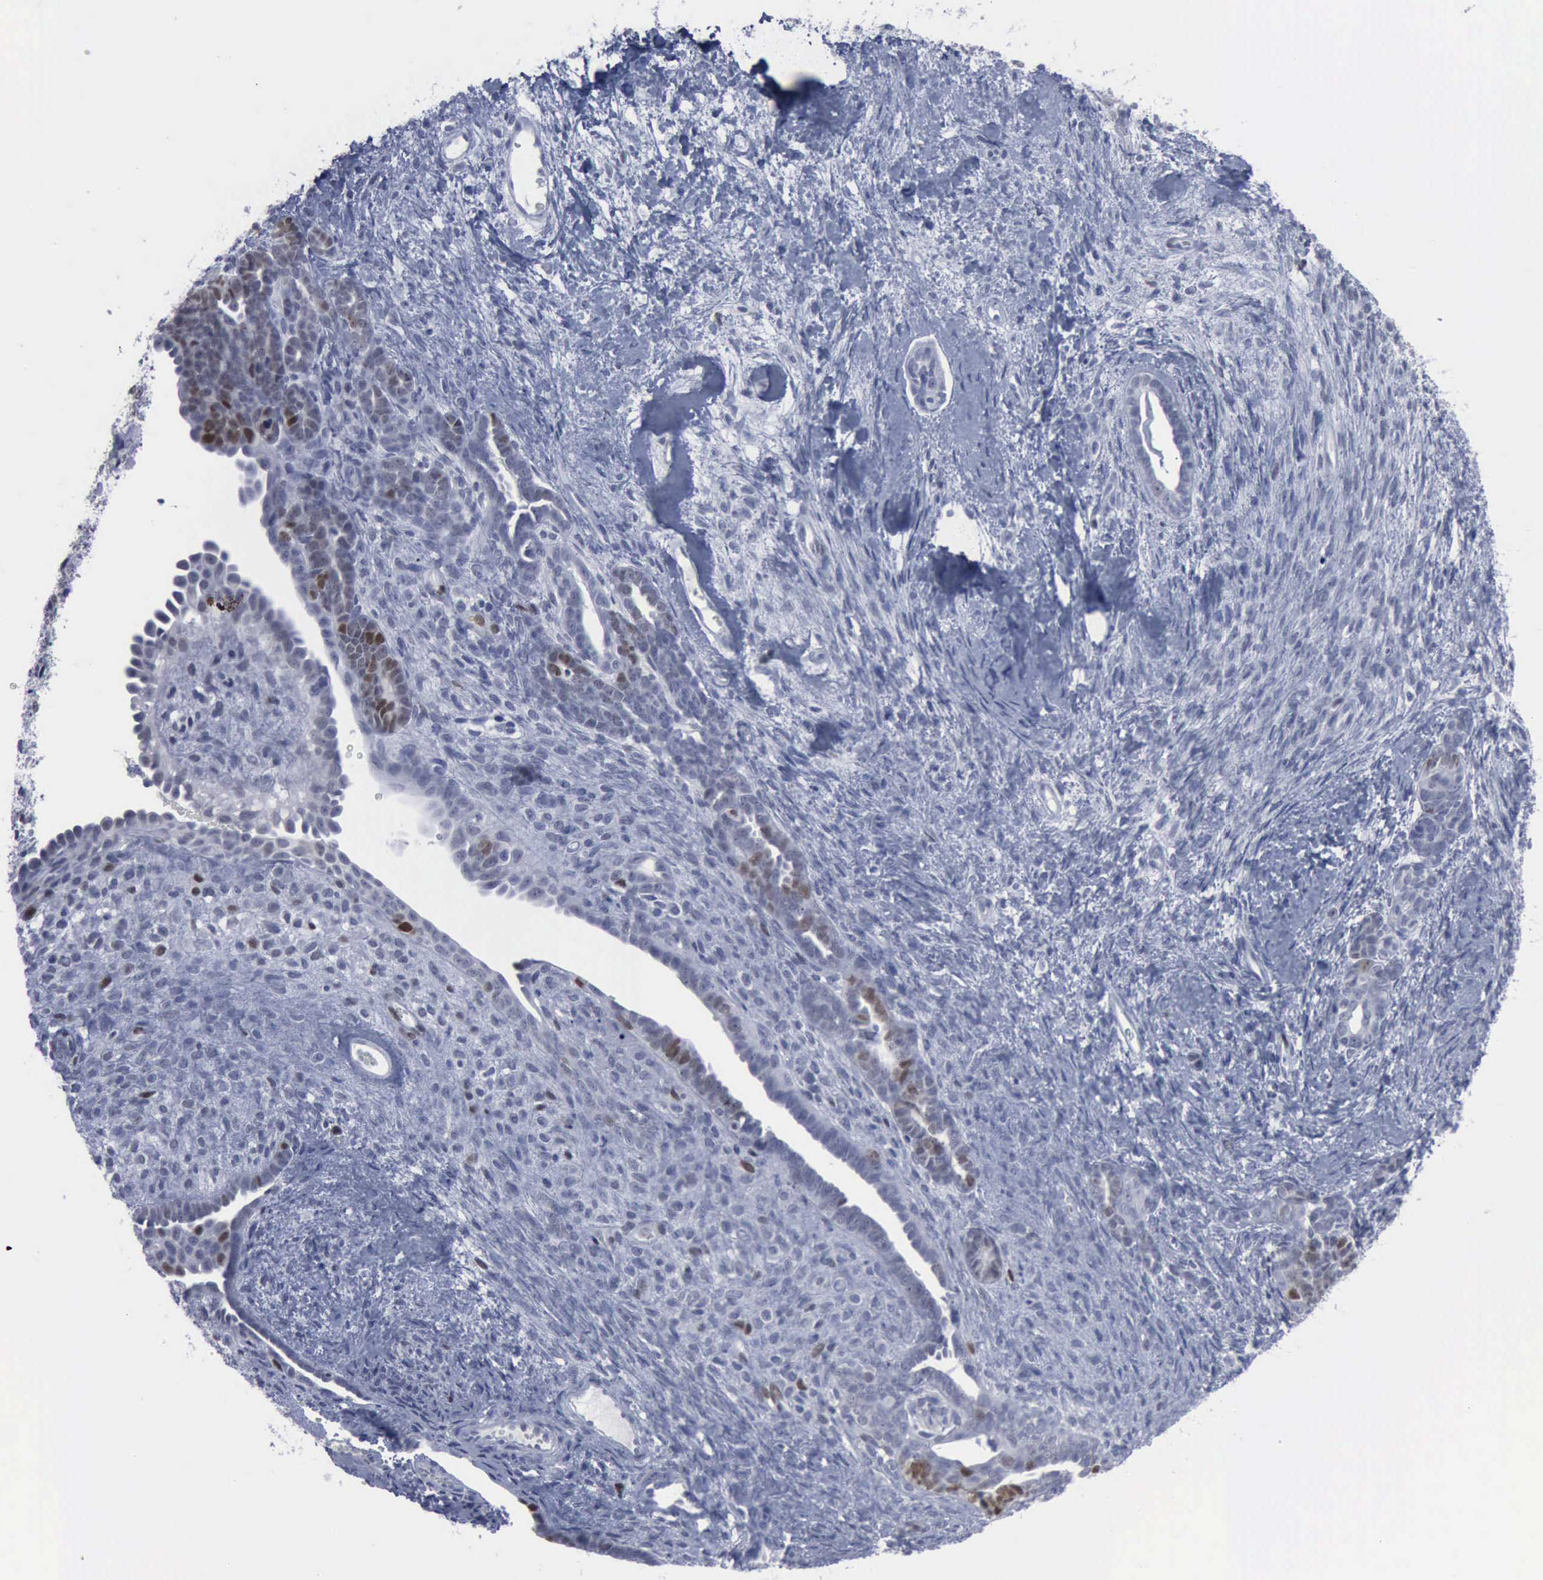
{"staining": {"intensity": "moderate", "quantity": "<25%", "location": "nuclear"}, "tissue": "endometrial cancer", "cell_type": "Tumor cells", "image_type": "cancer", "snomed": [{"axis": "morphology", "description": "Neoplasm, malignant, NOS"}, {"axis": "topography", "description": "Endometrium"}], "caption": "Protein expression analysis of human endometrial malignant neoplasm reveals moderate nuclear positivity in about <25% of tumor cells. (Brightfield microscopy of DAB IHC at high magnification).", "gene": "MCM5", "patient": {"sex": "female", "age": 74}}